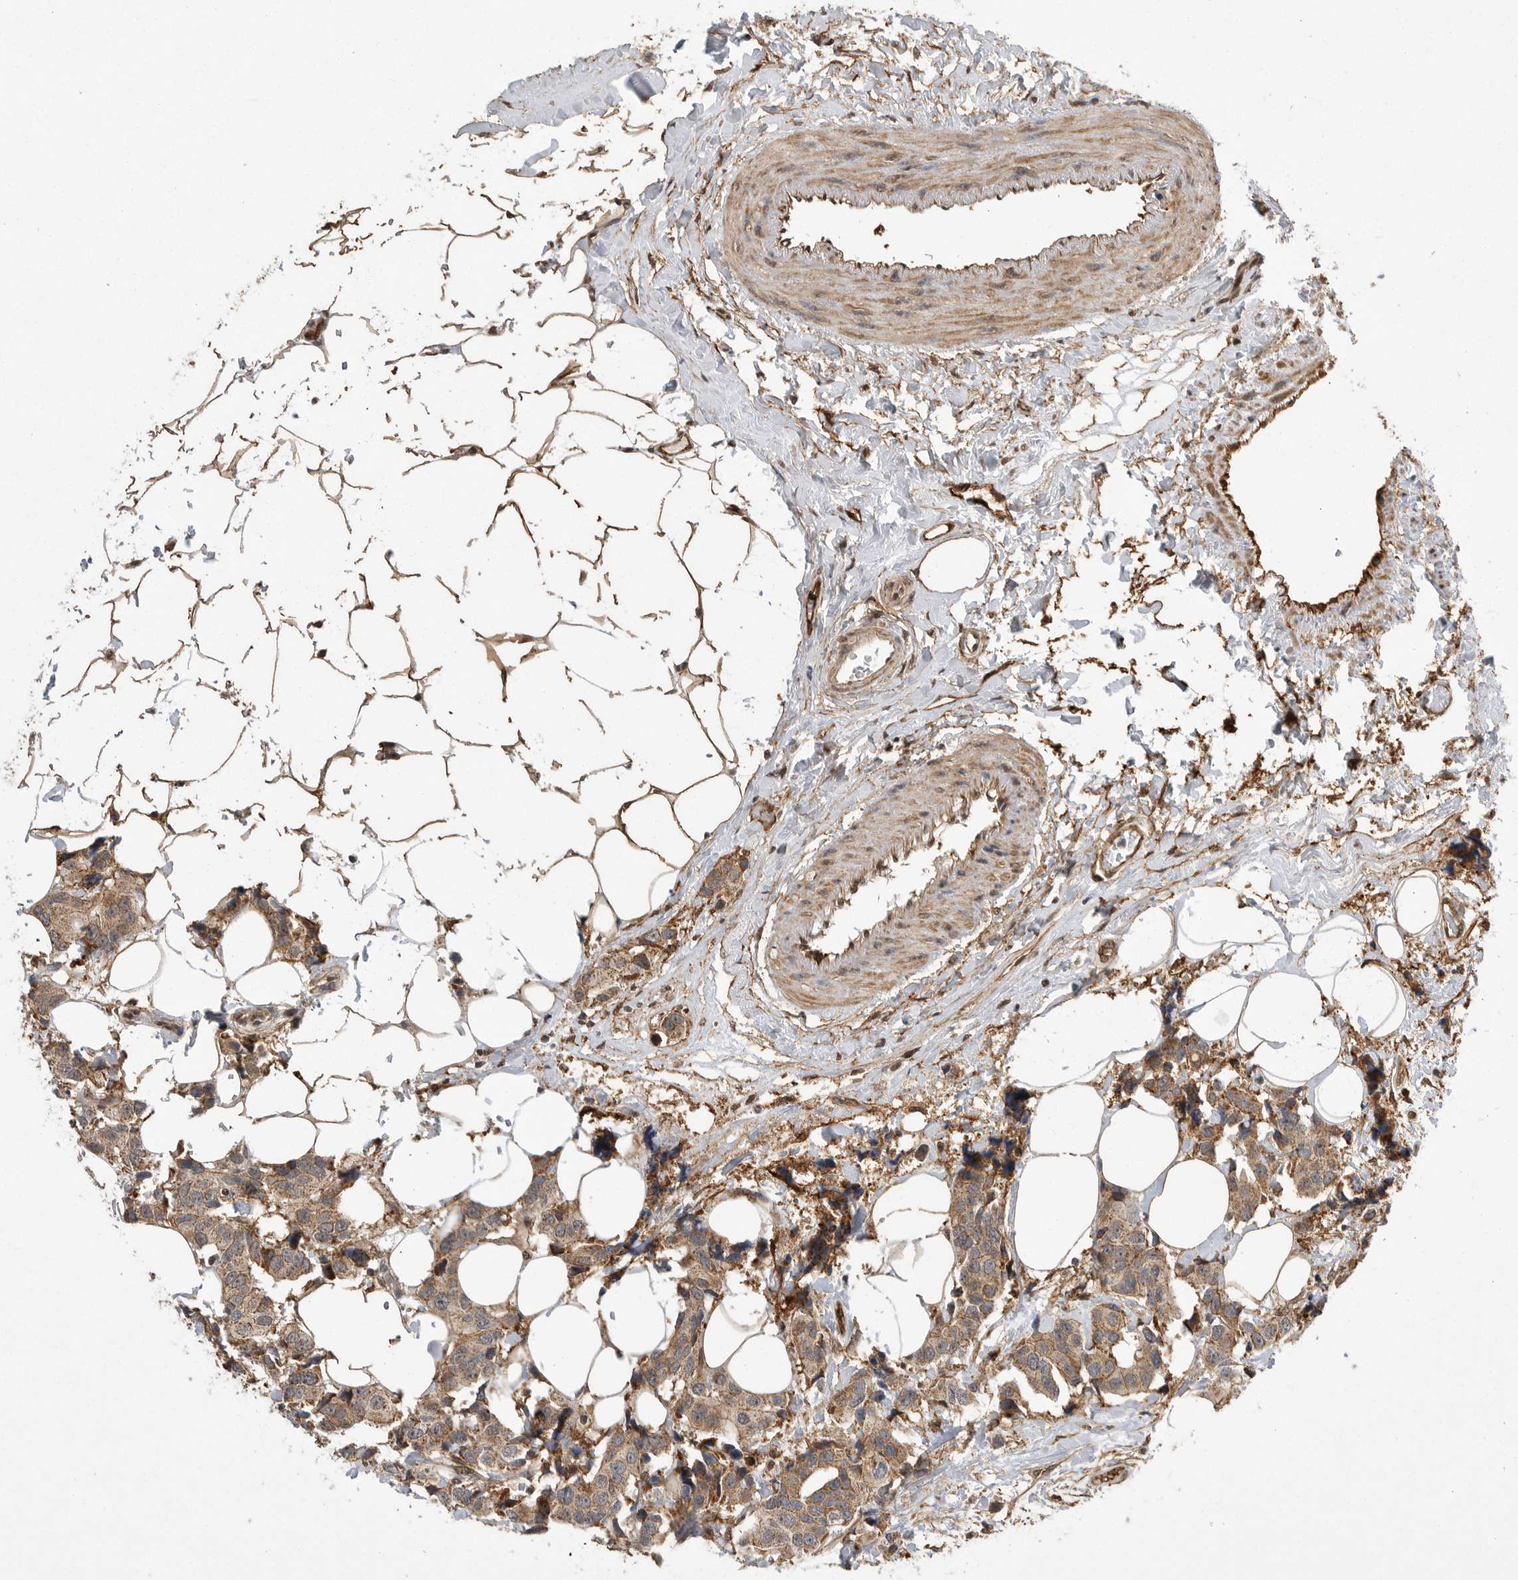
{"staining": {"intensity": "moderate", "quantity": ">75%", "location": "cytoplasmic/membranous"}, "tissue": "breast cancer", "cell_type": "Tumor cells", "image_type": "cancer", "snomed": [{"axis": "morphology", "description": "Normal tissue, NOS"}, {"axis": "morphology", "description": "Duct carcinoma"}, {"axis": "topography", "description": "Breast"}], "caption": "DAB immunohistochemical staining of intraductal carcinoma (breast) exhibits moderate cytoplasmic/membranous protein expression in about >75% of tumor cells.", "gene": "NECTIN1", "patient": {"sex": "female", "age": 39}}